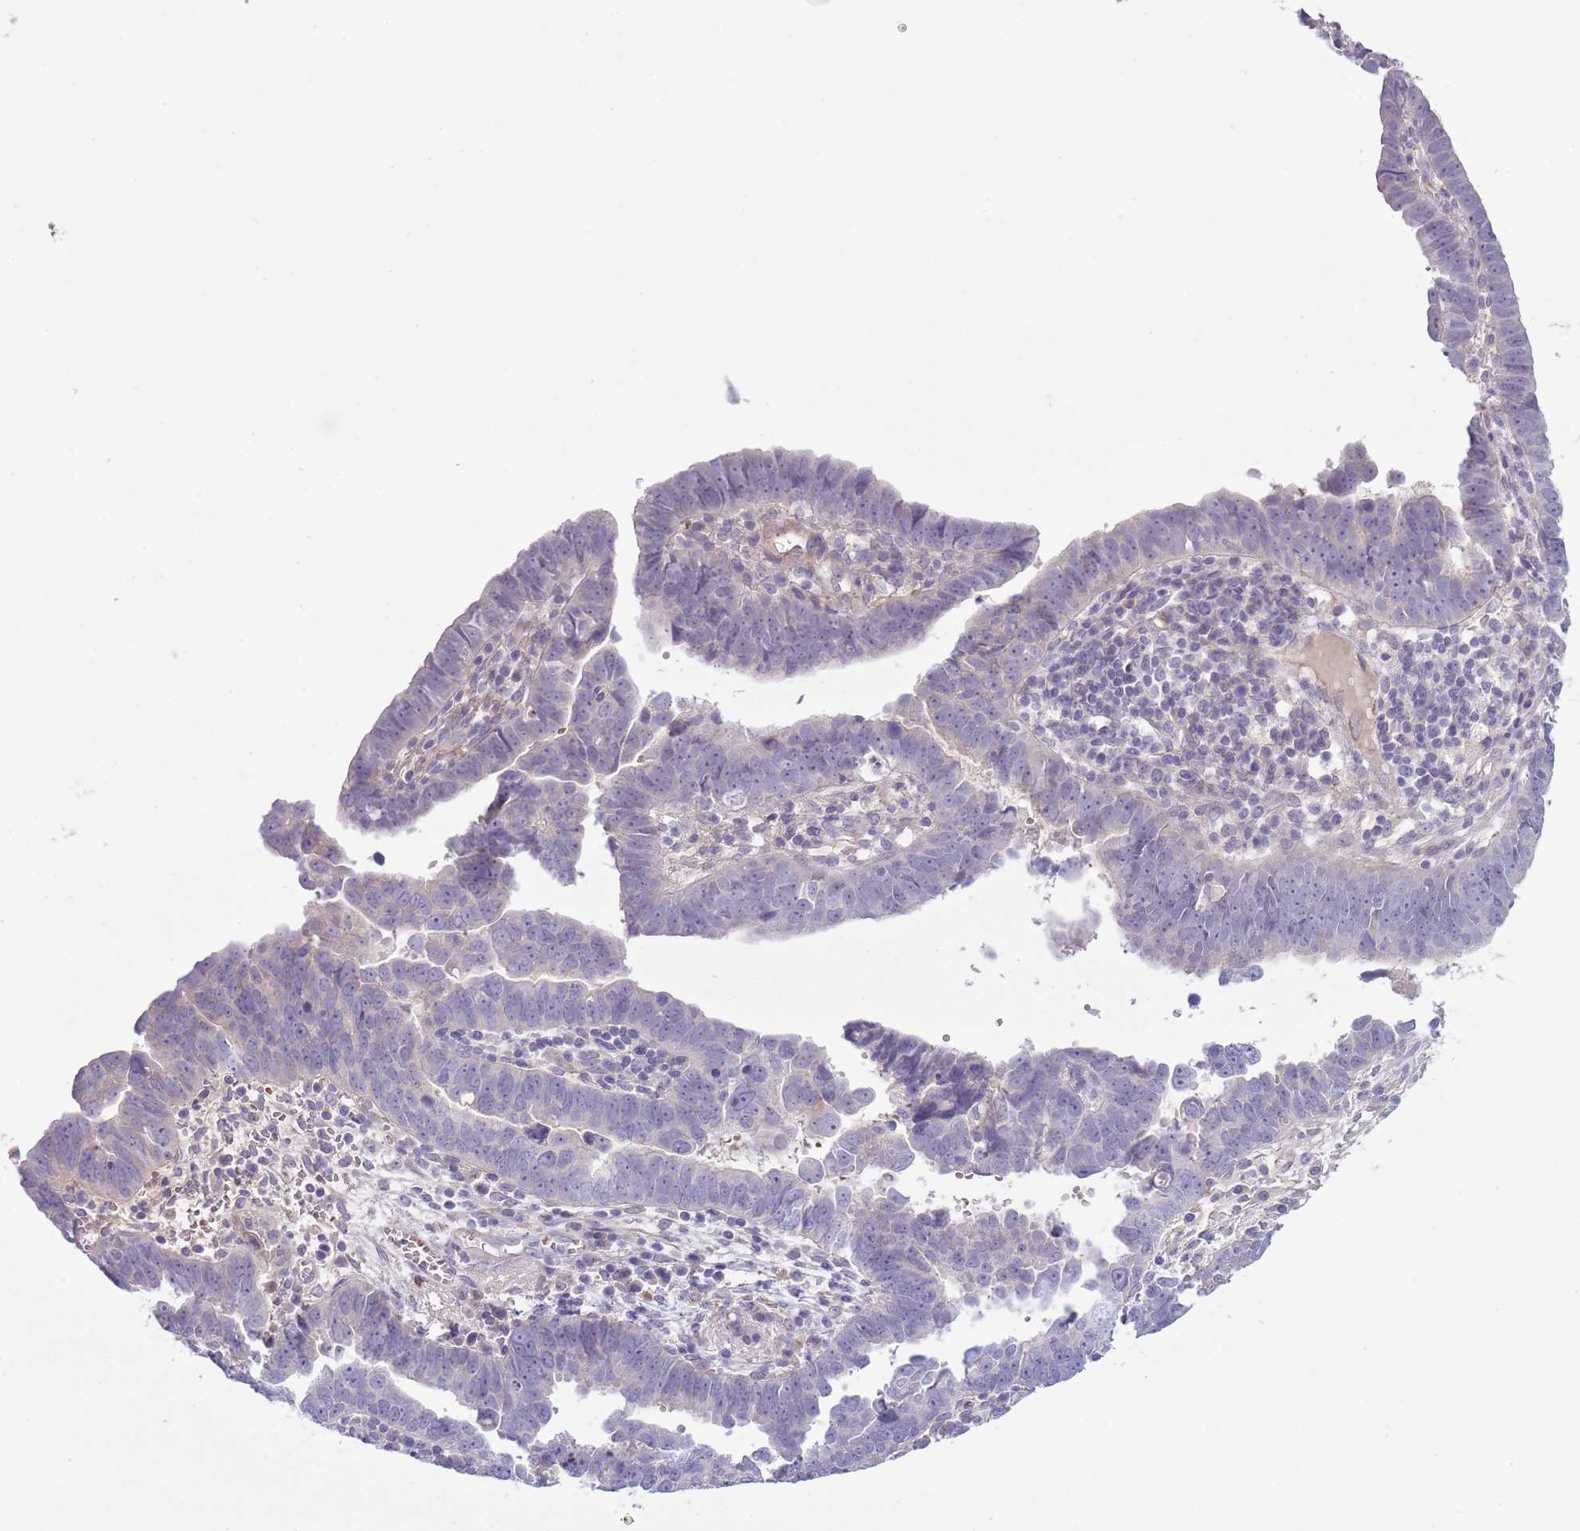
{"staining": {"intensity": "negative", "quantity": "none", "location": "none"}, "tissue": "endometrial cancer", "cell_type": "Tumor cells", "image_type": "cancer", "snomed": [{"axis": "morphology", "description": "Adenocarcinoma, NOS"}, {"axis": "topography", "description": "Endometrium"}], "caption": "Image shows no significant protein expression in tumor cells of adenocarcinoma (endometrial). The staining is performed using DAB brown chromogen with nuclei counter-stained in using hematoxylin.", "gene": "TINAGL1", "patient": {"sex": "female", "age": 75}}